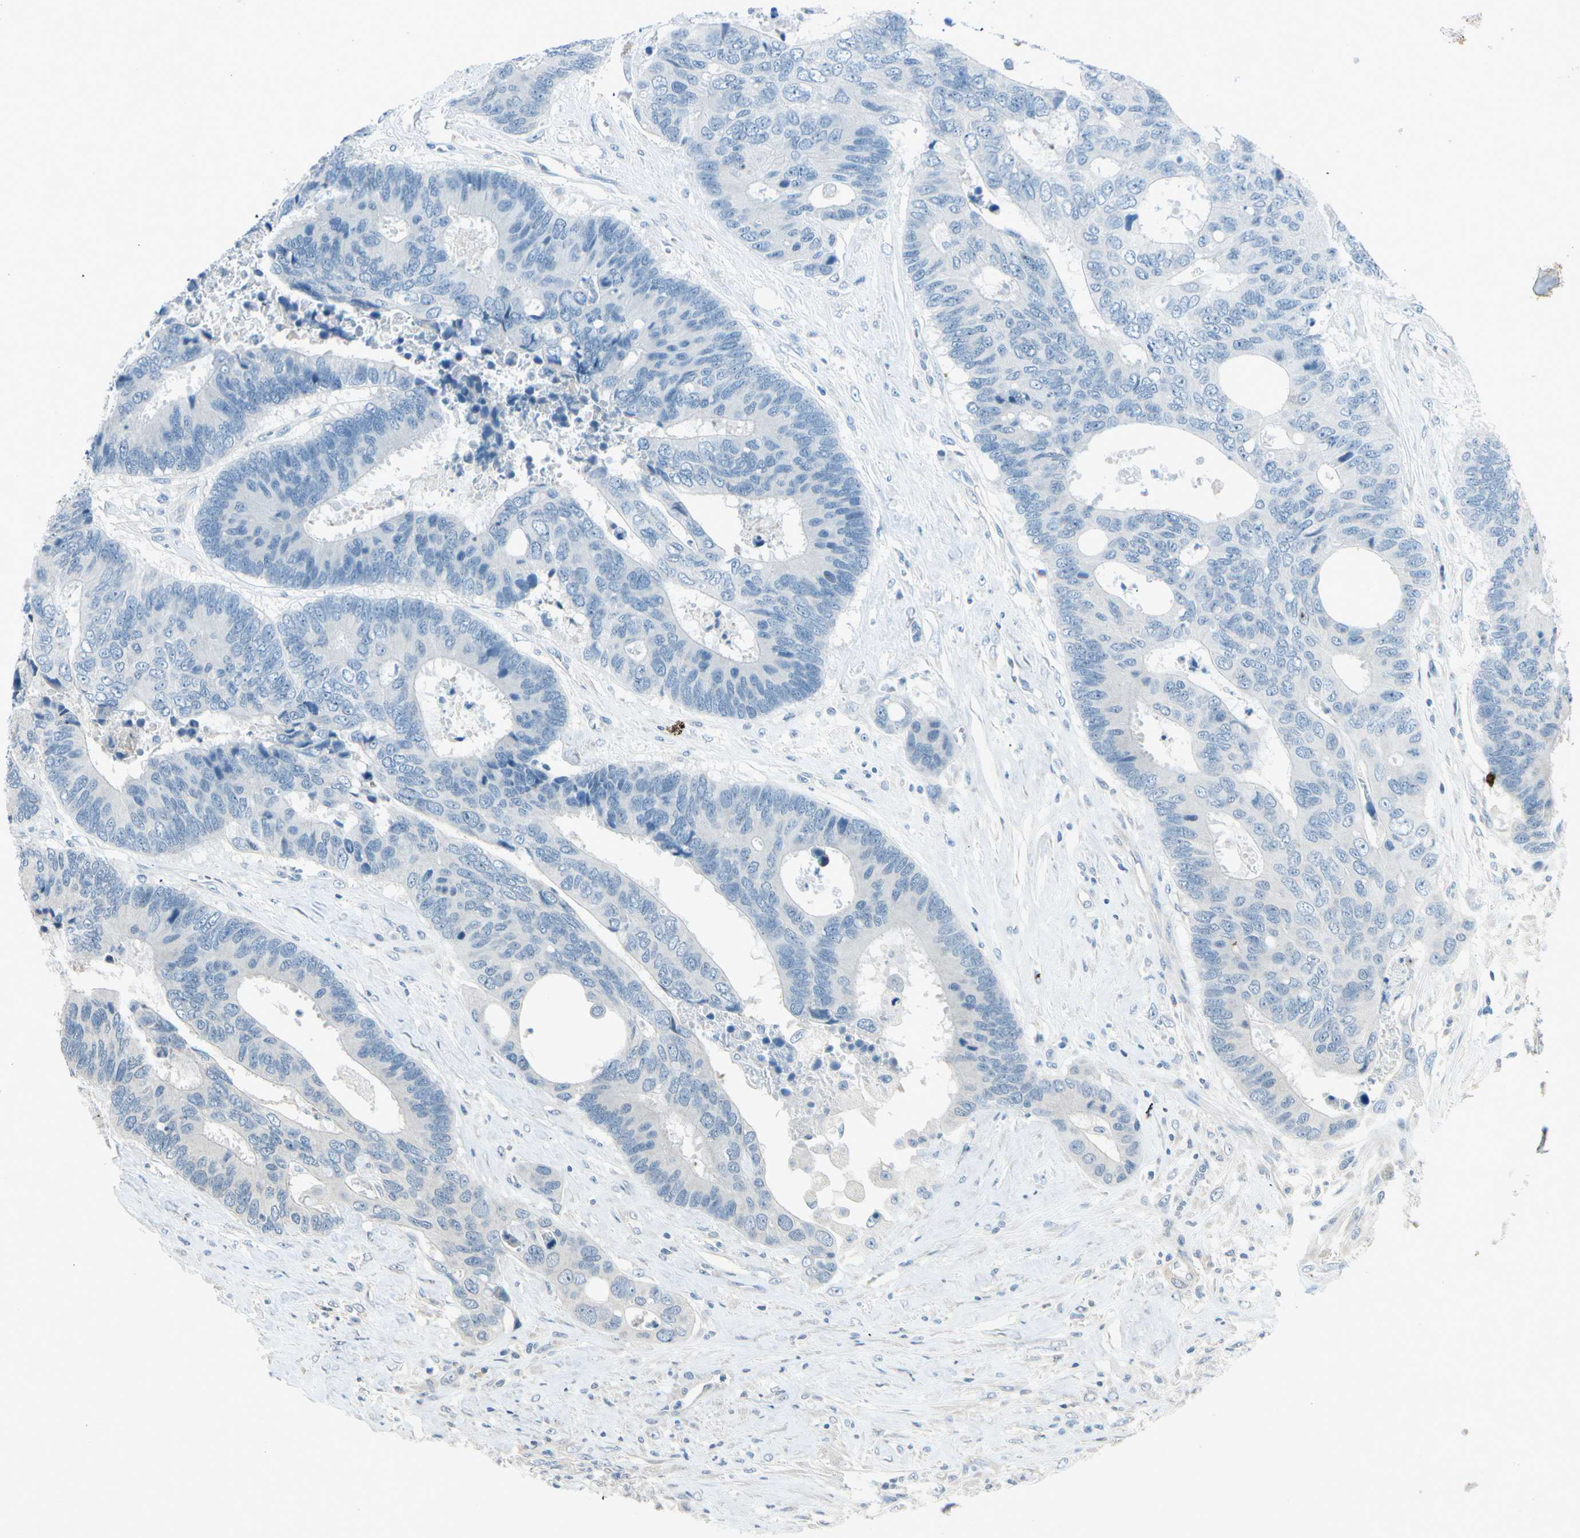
{"staining": {"intensity": "negative", "quantity": "none", "location": "none"}, "tissue": "colorectal cancer", "cell_type": "Tumor cells", "image_type": "cancer", "snomed": [{"axis": "morphology", "description": "Adenocarcinoma, NOS"}, {"axis": "topography", "description": "Rectum"}], "caption": "Tumor cells are negative for brown protein staining in colorectal cancer.", "gene": "SERPIND1", "patient": {"sex": "male", "age": 55}}